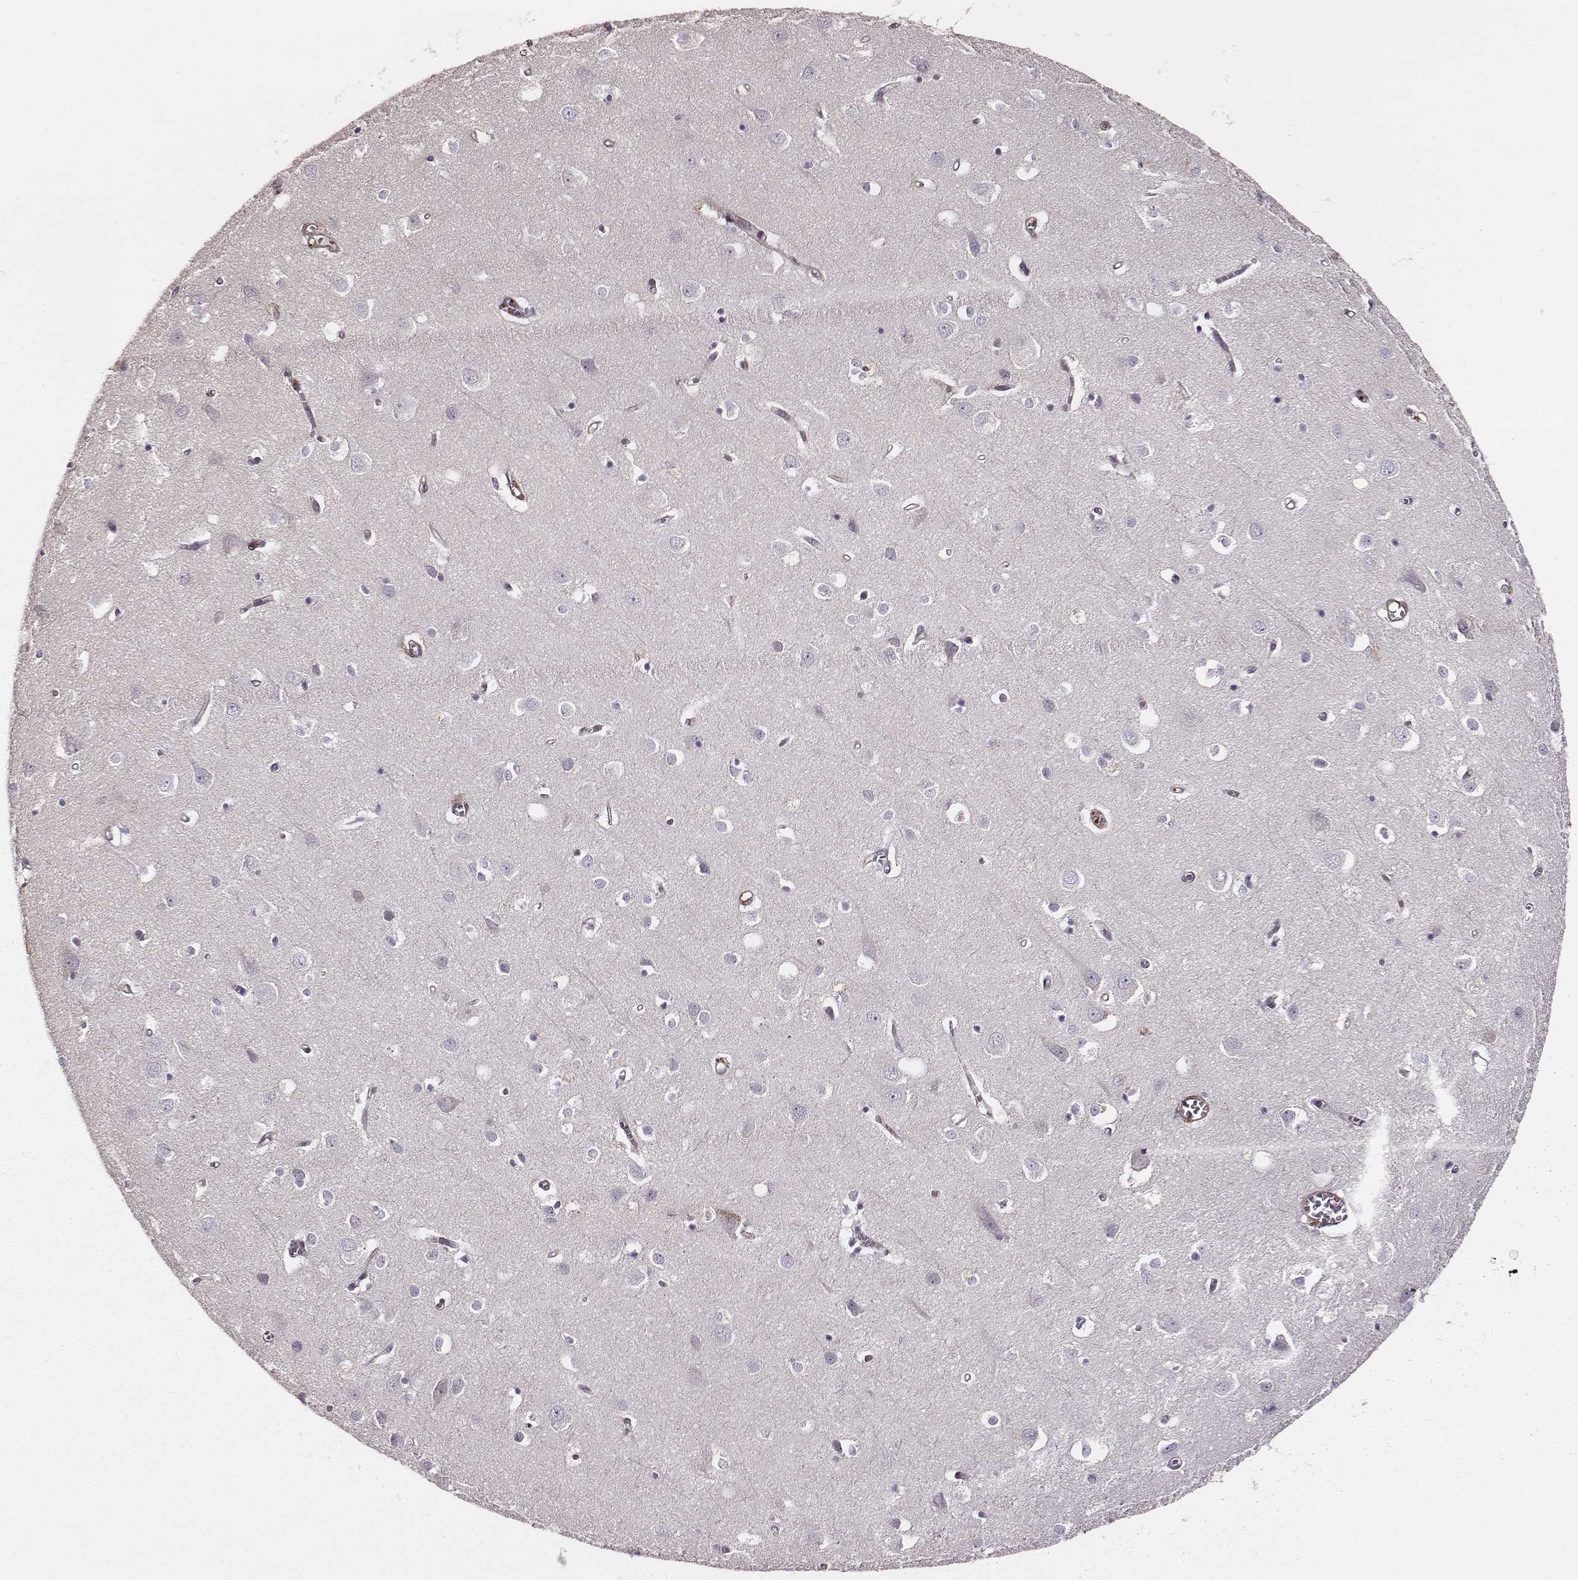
{"staining": {"intensity": "moderate", "quantity": "25%-75%", "location": "cytoplasmic/membranous"}, "tissue": "cerebral cortex", "cell_type": "Endothelial cells", "image_type": "normal", "snomed": [{"axis": "morphology", "description": "Normal tissue, NOS"}, {"axis": "topography", "description": "Cerebral cortex"}], "caption": "Moderate cytoplasmic/membranous protein expression is appreciated in about 25%-75% of endothelial cells in cerebral cortex. (DAB = brown stain, brightfield microscopy at high magnification).", "gene": "ZYX", "patient": {"sex": "male", "age": 70}}